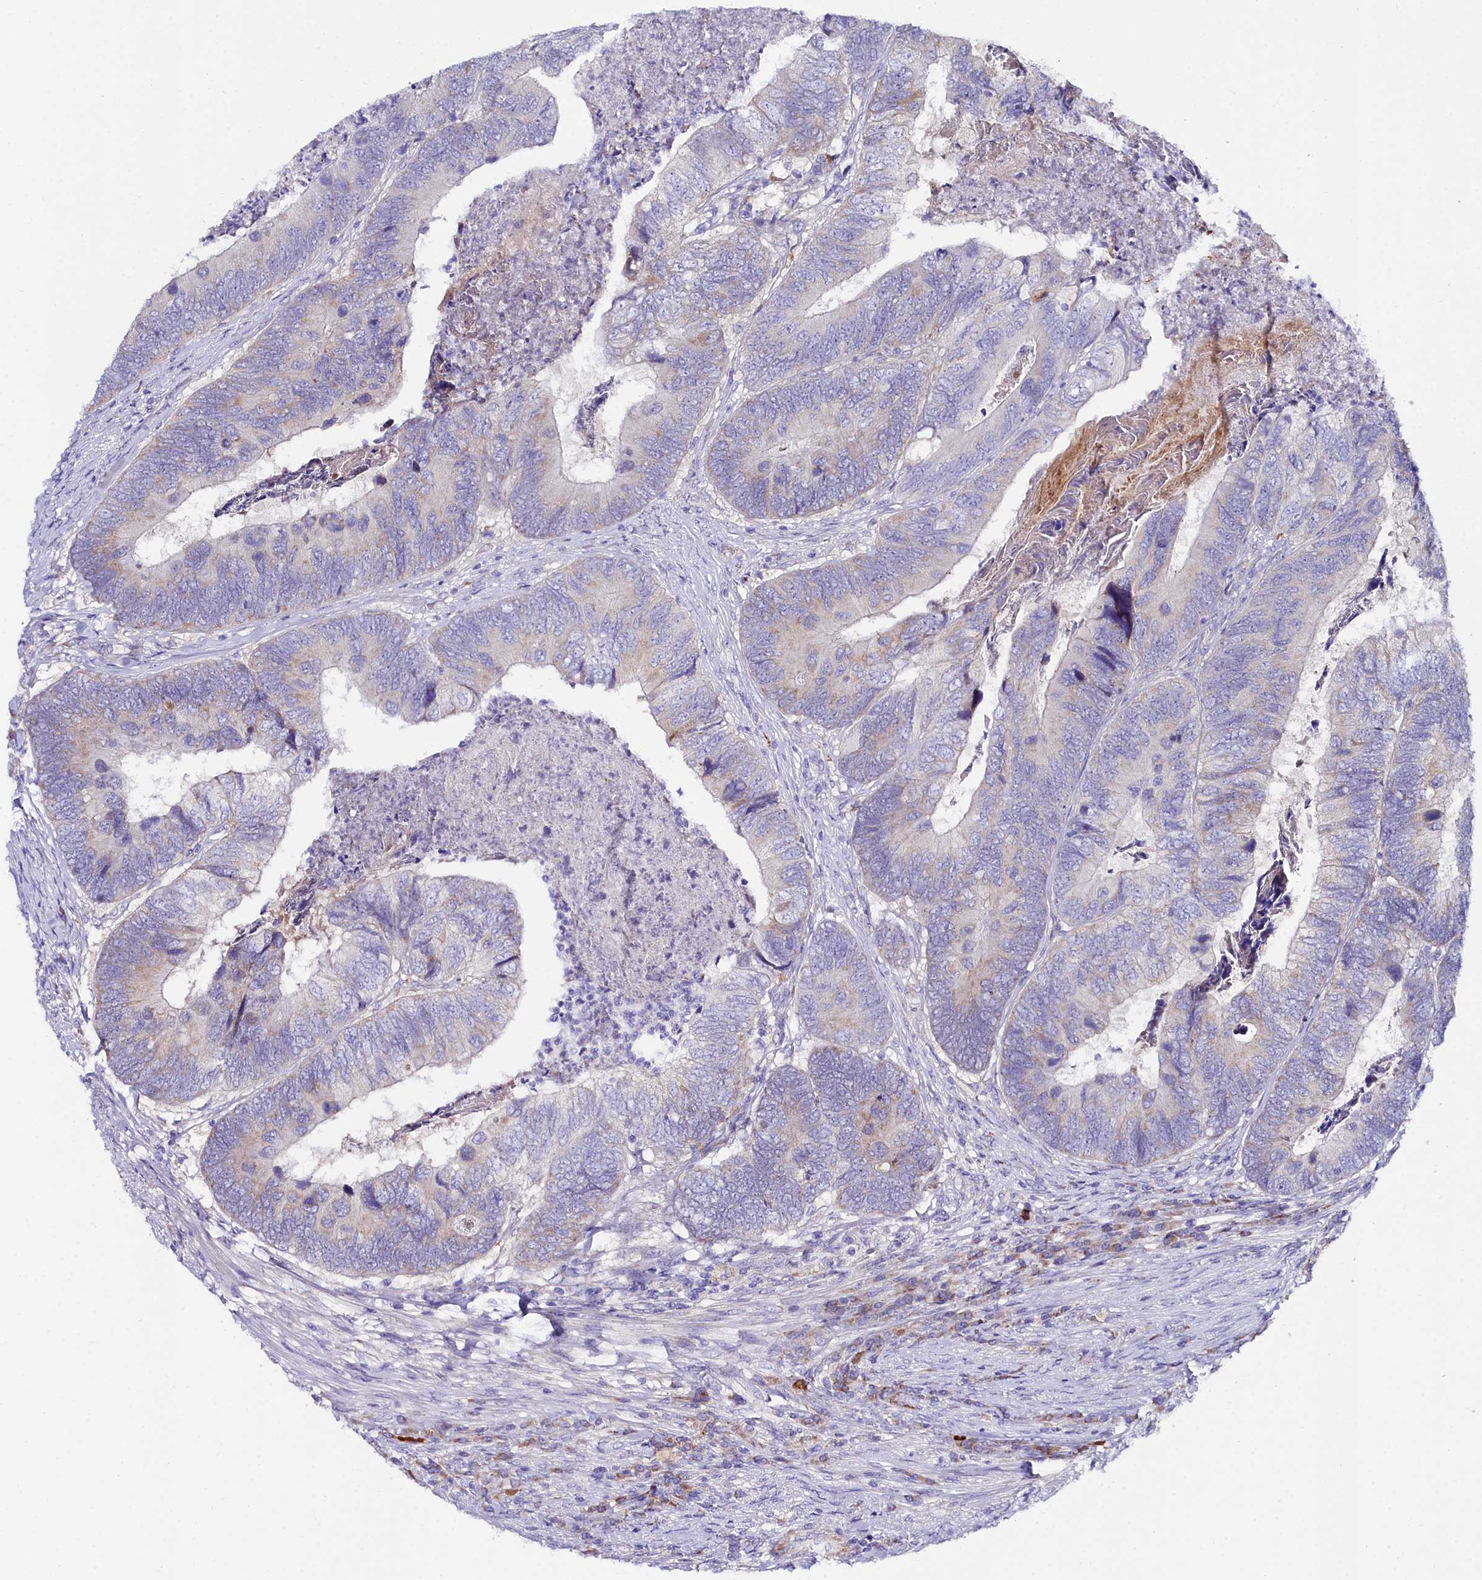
{"staining": {"intensity": "moderate", "quantity": "<25%", "location": "cytoplasmic/membranous"}, "tissue": "colorectal cancer", "cell_type": "Tumor cells", "image_type": "cancer", "snomed": [{"axis": "morphology", "description": "Adenocarcinoma, NOS"}, {"axis": "topography", "description": "Colon"}], "caption": "DAB immunohistochemical staining of colorectal adenocarcinoma shows moderate cytoplasmic/membranous protein expression in about <25% of tumor cells.", "gene": "SLC49A3", "patient": {"sex": "female", "age": 67}}